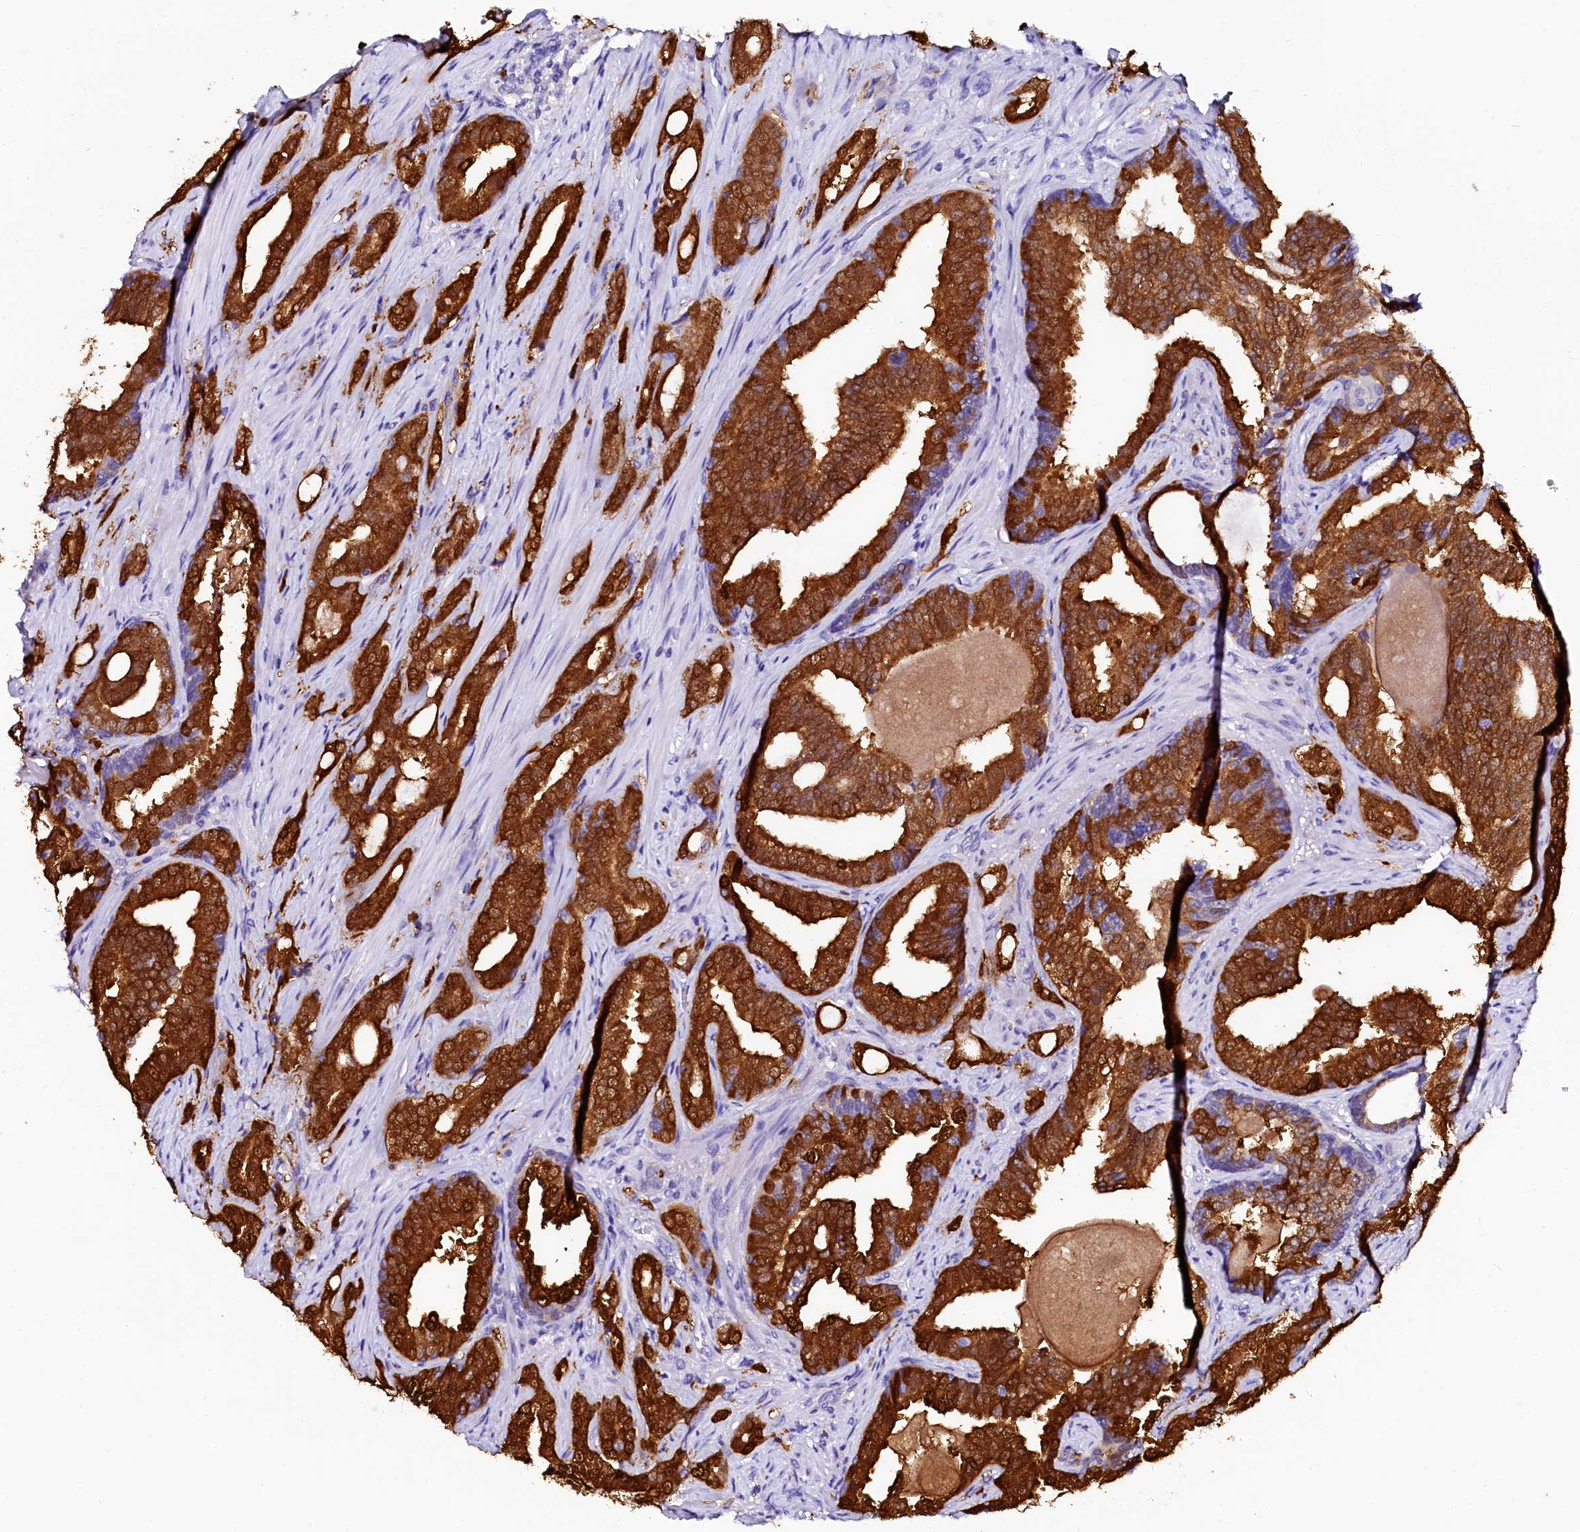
{"staining": {"intensity": "strong", "quantity": ">75%", "location": "cytoplasmic/membranous"}, "tissue": "prostate cancer", "cell_type": "Tumor cells", "image_type": "cancer", "snomed": [{"axis": "morphology", "description": "Adenocarcinoma, High grade"}, {"axis": "topography", "description": "Prostate"}], "caption": "Brown immunohistochemical staining in high-grade adenocarcinoma (prostate) exhibits strong cytoplasmic/membranous staining in about >75% of tumor cells.", "gene": "SORD", "patient": {"sex": "male", "age": 63}}